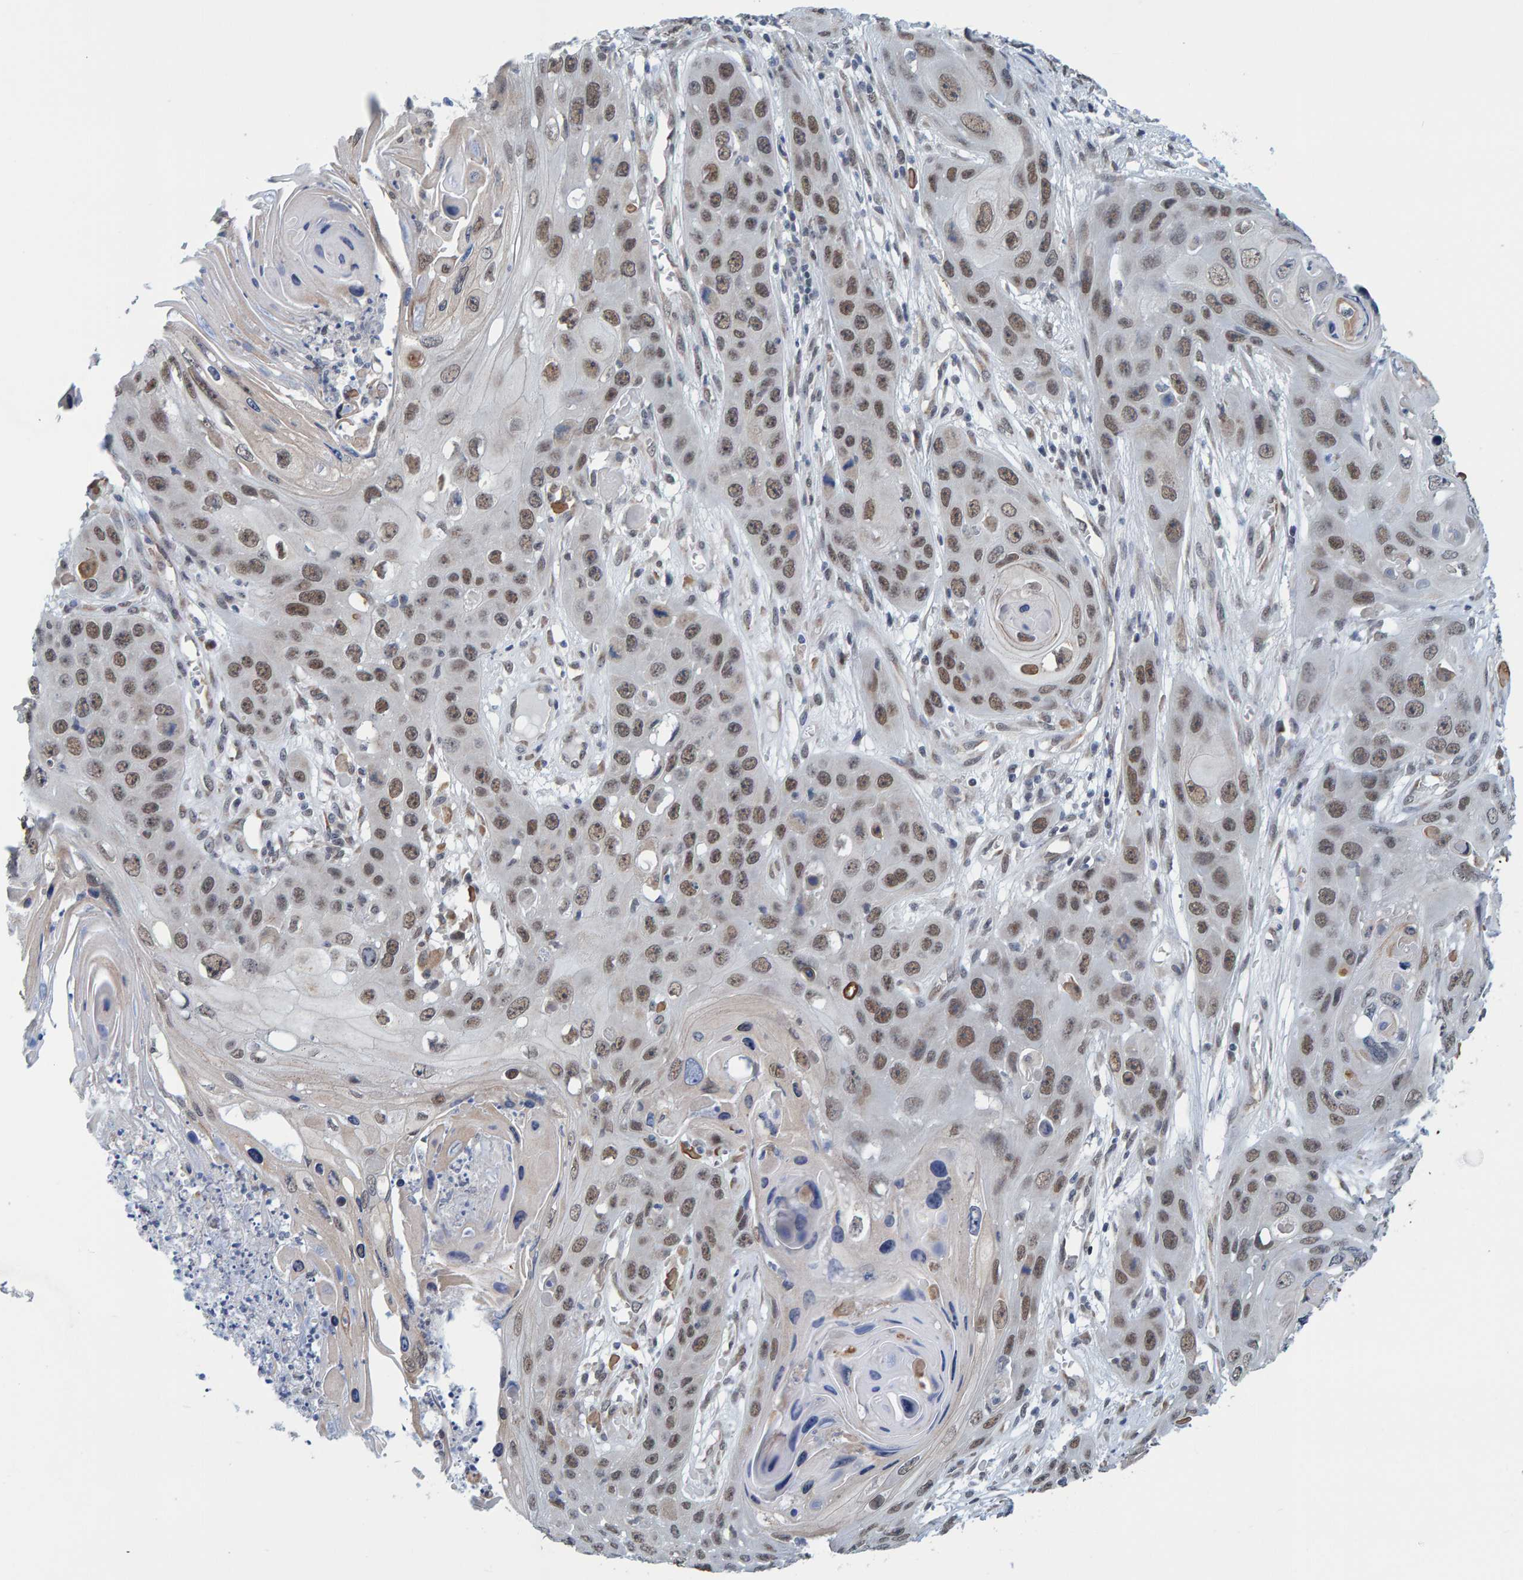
{"staining": {"intensity": "weak", "quantity": ">75%", "location": "nuclear"}, "tissue": "skin cancer", "cell_type": "Tumor cells", "image_type": "cancer", "snomed": [{"axis": "morphology", "description": "Squamous cell carcinoma, NOS"}, {"axis": "topography", "description": "Skin"}], "caption": "Squamous cell carcinoma (skin) stained with immunohistochemistry reveals weak nuclear staining in about >75% of tumor cells.", "gene": "SCRN2", "patient": {"sex": "male", "age": 55}}